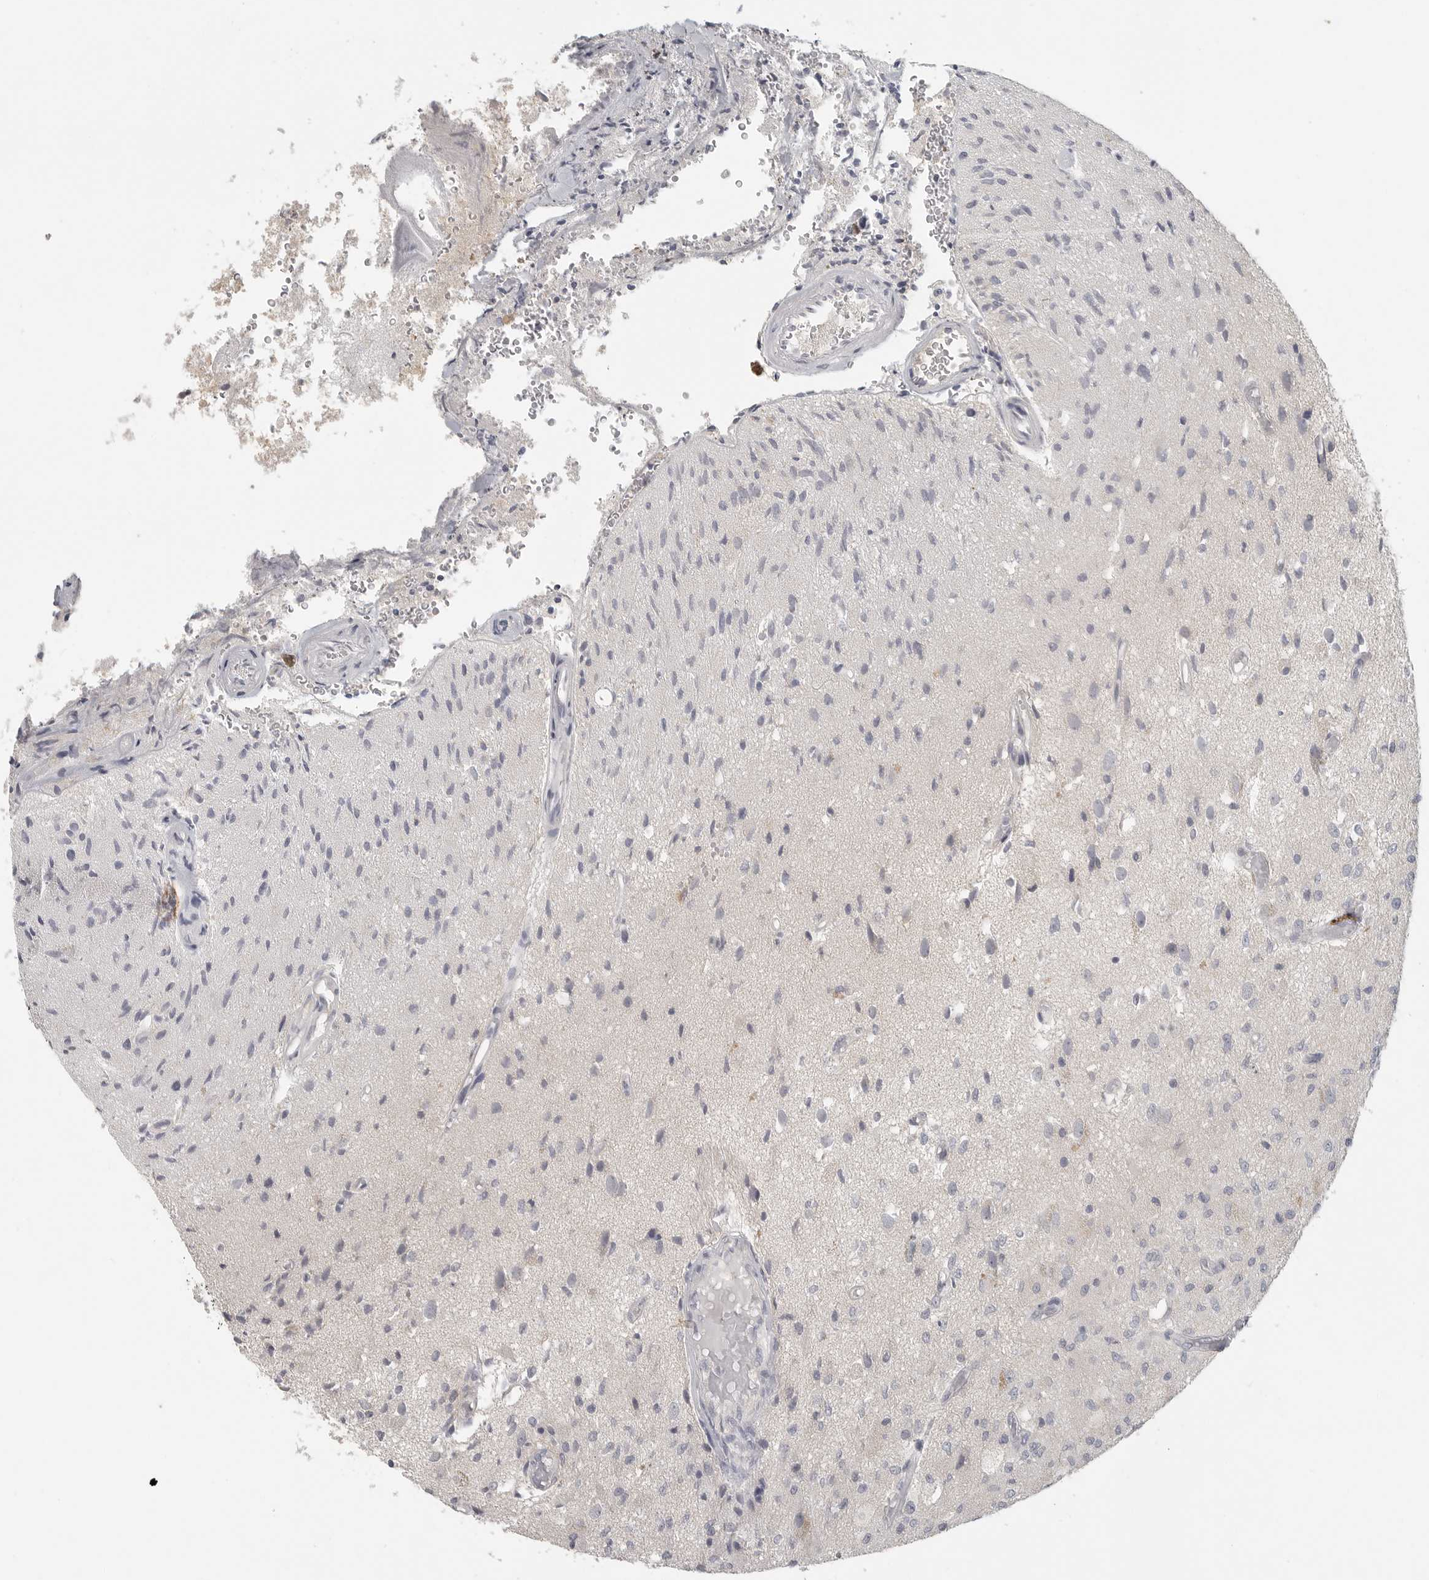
{"staining": {"intensity": "negative", "quantity": "none", "location": "none"}, "tissue": "glioma", "cell_type": "Tumor cells", "image_type": "cancer", "snomed": [{"axis": "morphology", "description": "Normal tissue, NOS"}, {"axis": "morphology", "description": "Glioma, malignant, High grade"}, {"axis": "topography", "description": "Cerebral cortex"}], "caption": "DAB immunohistochemical staining of human glioma exhibits no significant expression in tumor cells.", "gene": "SLC25A36", "patient": {"sex": "male", "age": 77}}